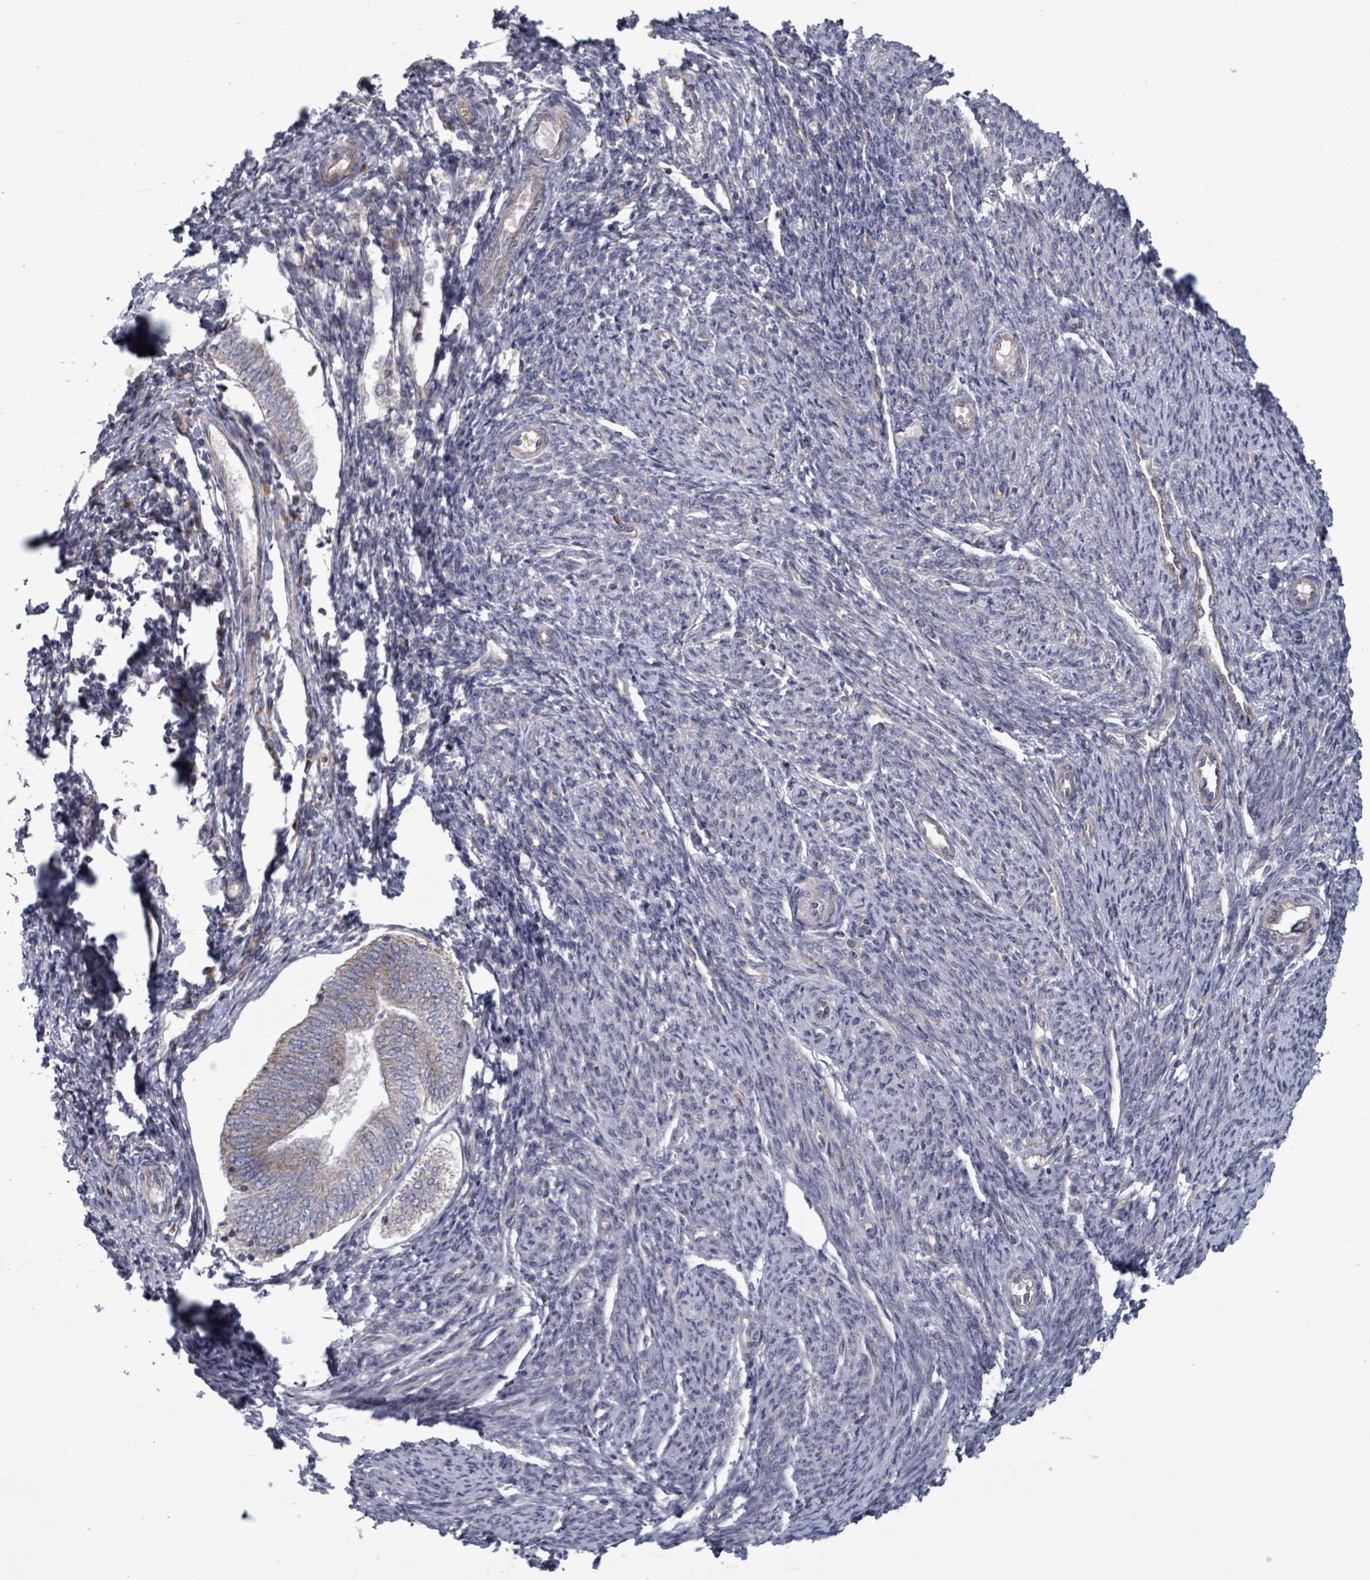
{"staining": {"intensity": "weak", "quantity": "<25%", "location": "cytoplasmic/membranous"}, "tissue": "smooth muscle", "cell_type": "Smooth muscle cells", "image_type": "normal", "snomed": [{"axis": "morphology", "description": "Normal tissue, NOS"}, {"axis": "topography", "description": "Smooth muscle"}, {"axis": "topography", "description": "Fallopian tube"}], "caption": "Immunohistochemical staining of benign human smooth muscle demonstrates no significant staining in smooth muscle cells.", "gene": "FKBP1A", "patient": {"sex": "female", "age": 59}}